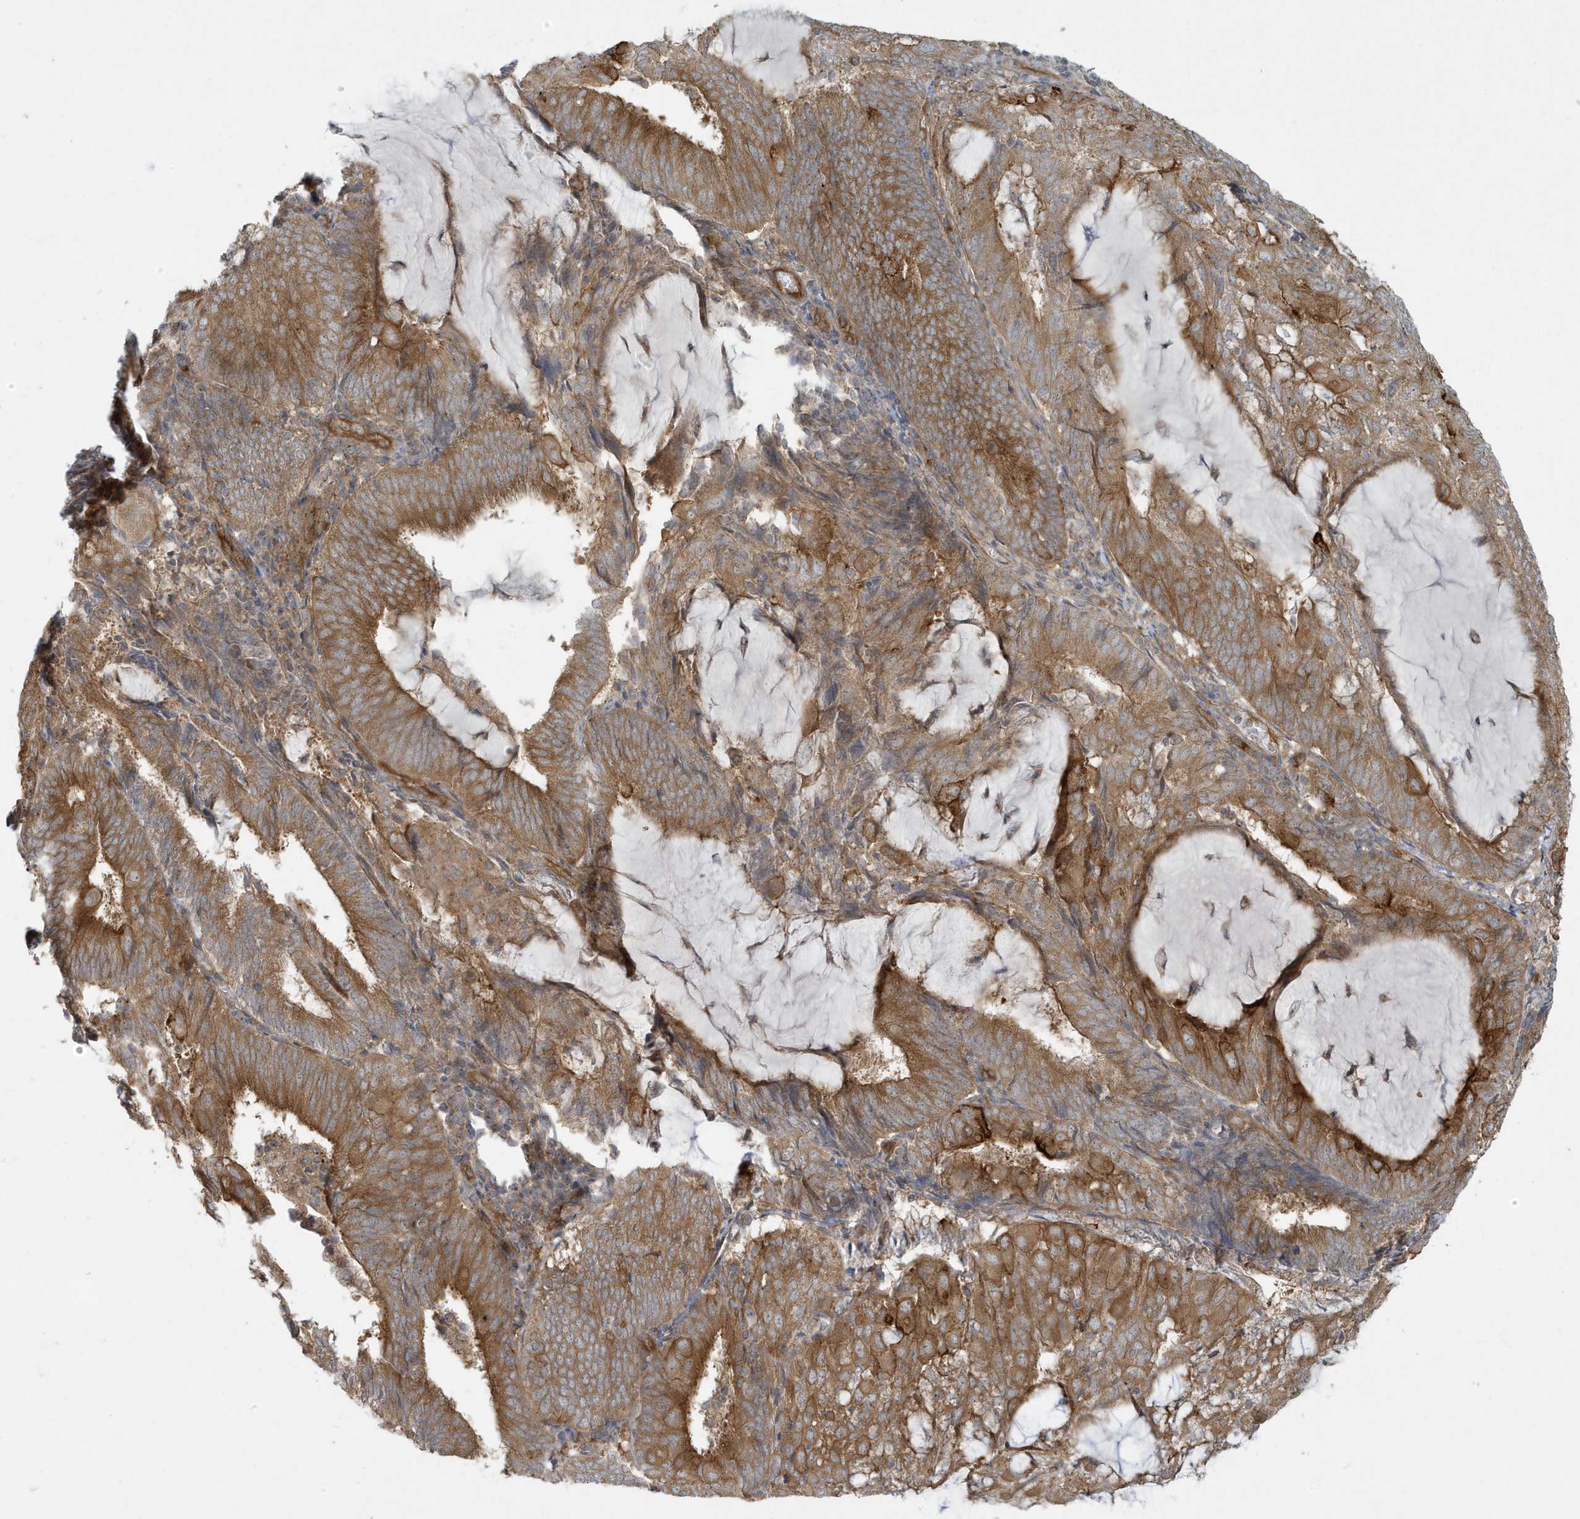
{"staining": {"intensity": "strong", "quantity": ">75%", "location": "cytoplasmic/membranous"}, "tissue": "endometrial cancer", "cell_type": "Tumor cells", "image_type": "cancer", "snomed": [{"axis": "morphology", "description": "Adenocarcinoma, NOS"}, {"axis": "topography", "description": "Endometrium"}], "caption": "Protein expression analysis of human endometrial cancer (adenocarcinoma) reveals strong cytoplasmic/membranous staining in approximately >75% of tumor cells. The protein of interest is stained brown, and the nuclei are stained in blue (DAB IHC with brightfield microscopy, high magnification).", "gene": "ATP23", "patient": {"sex": "female", "age": 81}}